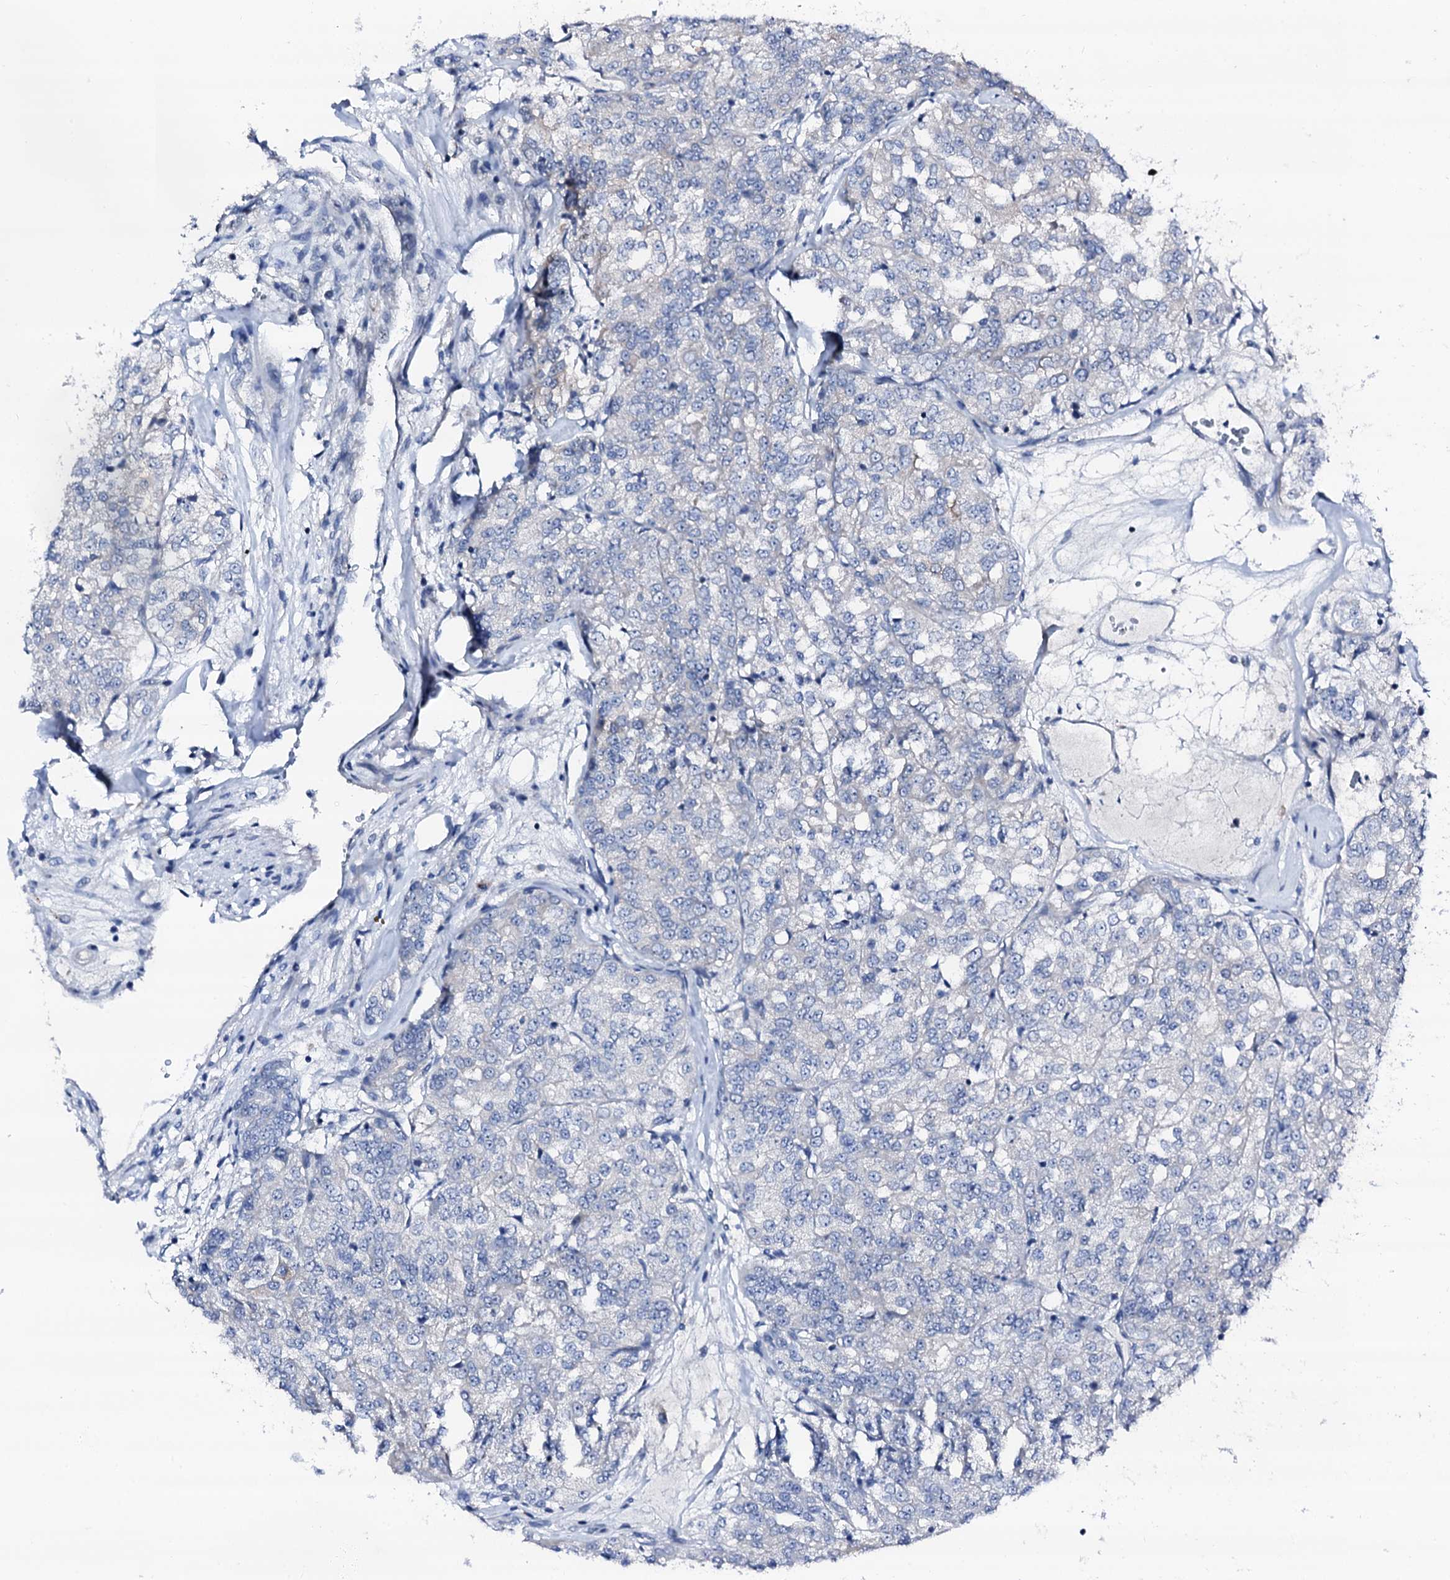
{"staining": {"intensity": "negative", "quantity": "none", "location": "none"}, "tissue": "renal cancer", "cell_type": "Tumor cells", "image_type": "cancer", "snomed": [{"axis": "morphology", "description": "Adenocarcinoma, NOS"}, {"axis": "topography", "description": "Kidney"}], "caption": "Photomicrograph shows no protein staining in tumor cells of renal cancer tissue.", "gene": "TRAFD1", "patient": {"sex": "female", "age": 63}}